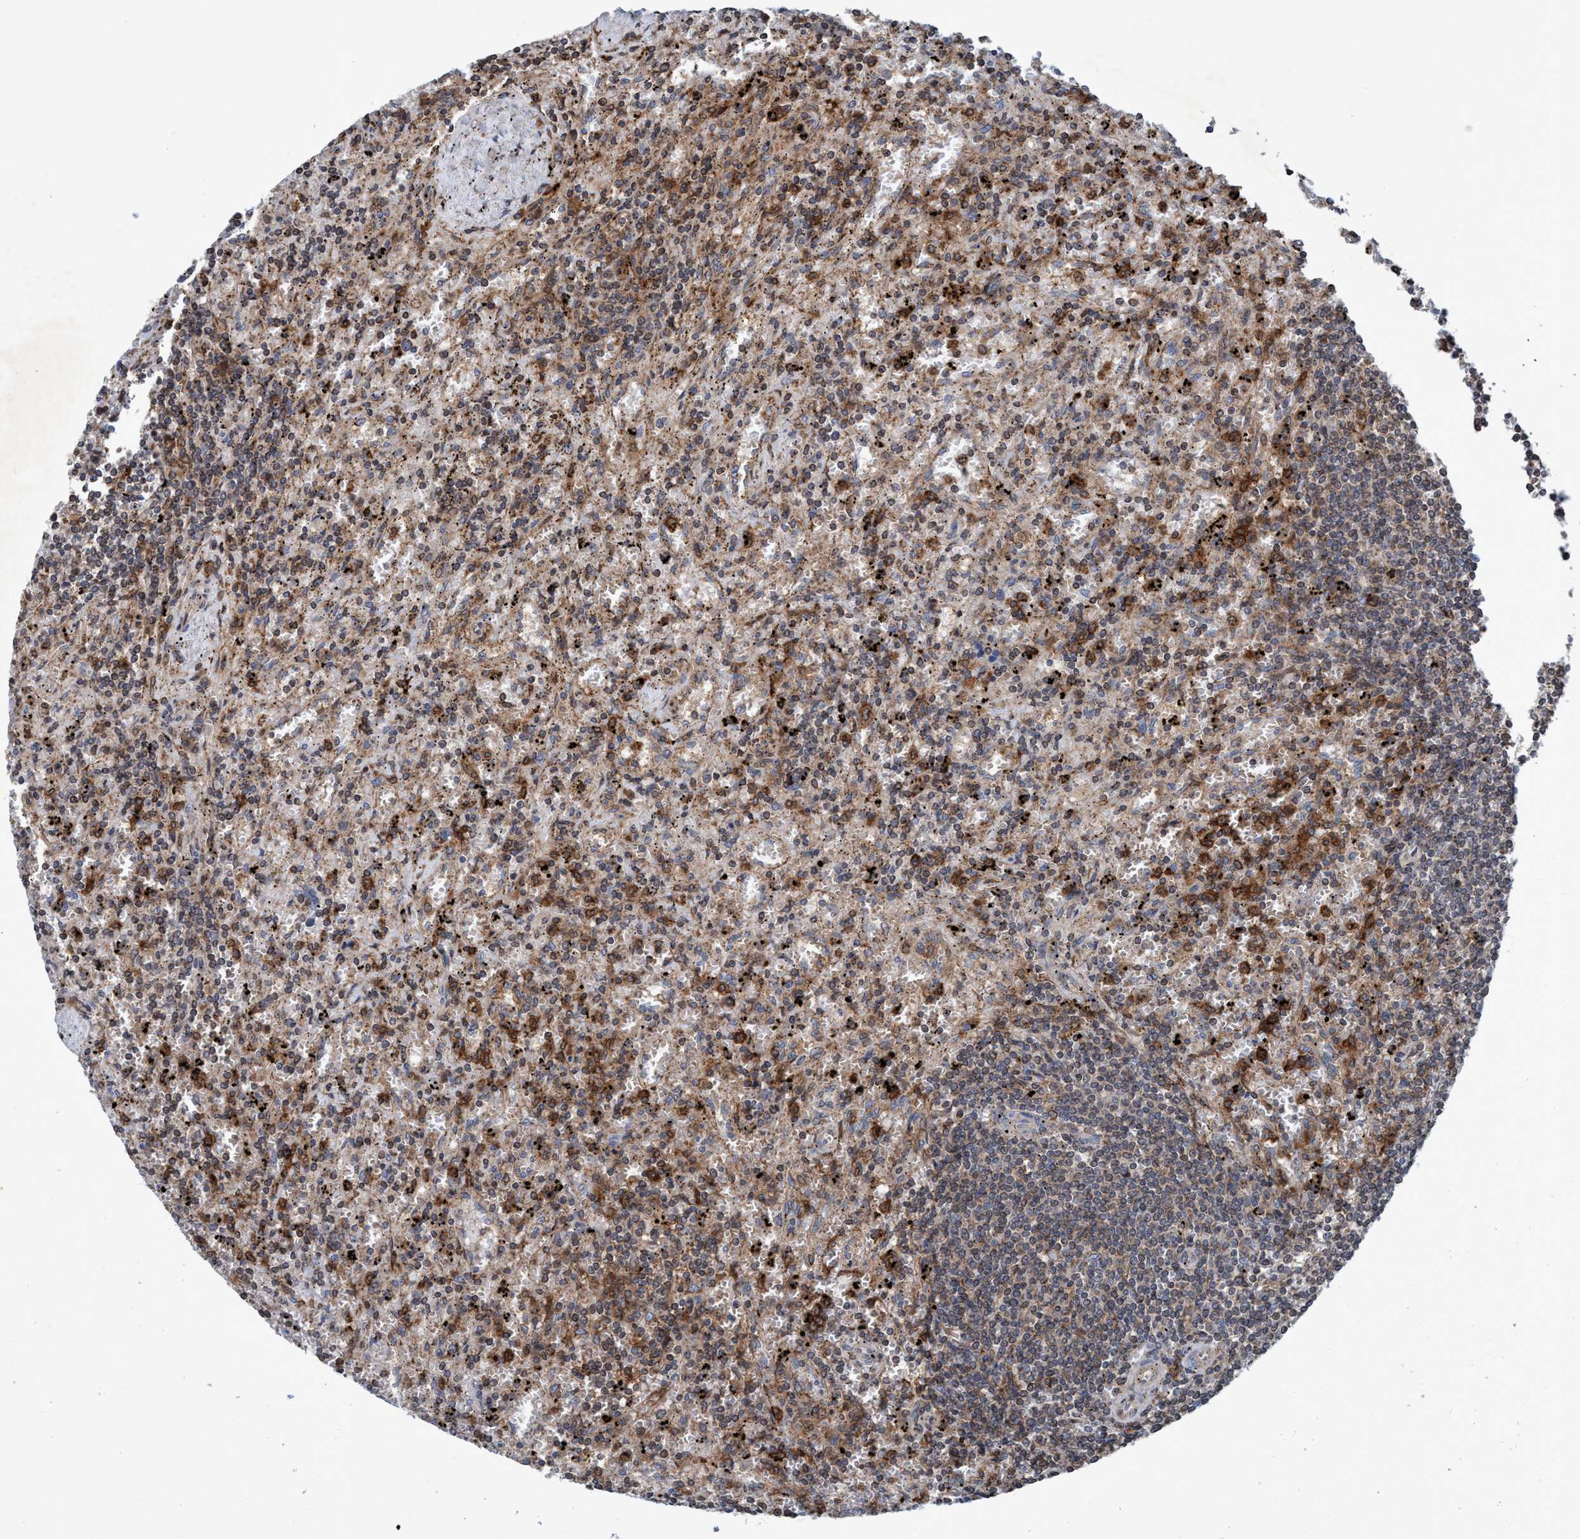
{"staining": {"intensity": "weak", "quantity": "25%-75%", "location": "cytoplasmic/membranous"}, "tissue": "lymphoma", "cell_type": "Tumor cells", "image_type": "cancer", "snomed": [{"axis": "morphology", "description": "Malignant lymphoma, non-Hodgkin's type, Low grade"}, {"axis": "topography", "description": "Spleen"}], "caption": "The image demonstrates a brown stain indicating the presence of a protein in the cytoplasmic/membranous of tumor cells in malignant lymphoma, non-Hodgkin's type (low-grade).", "gene": "SLC16A3", "patient": {"sex": "male", "age": 76}}